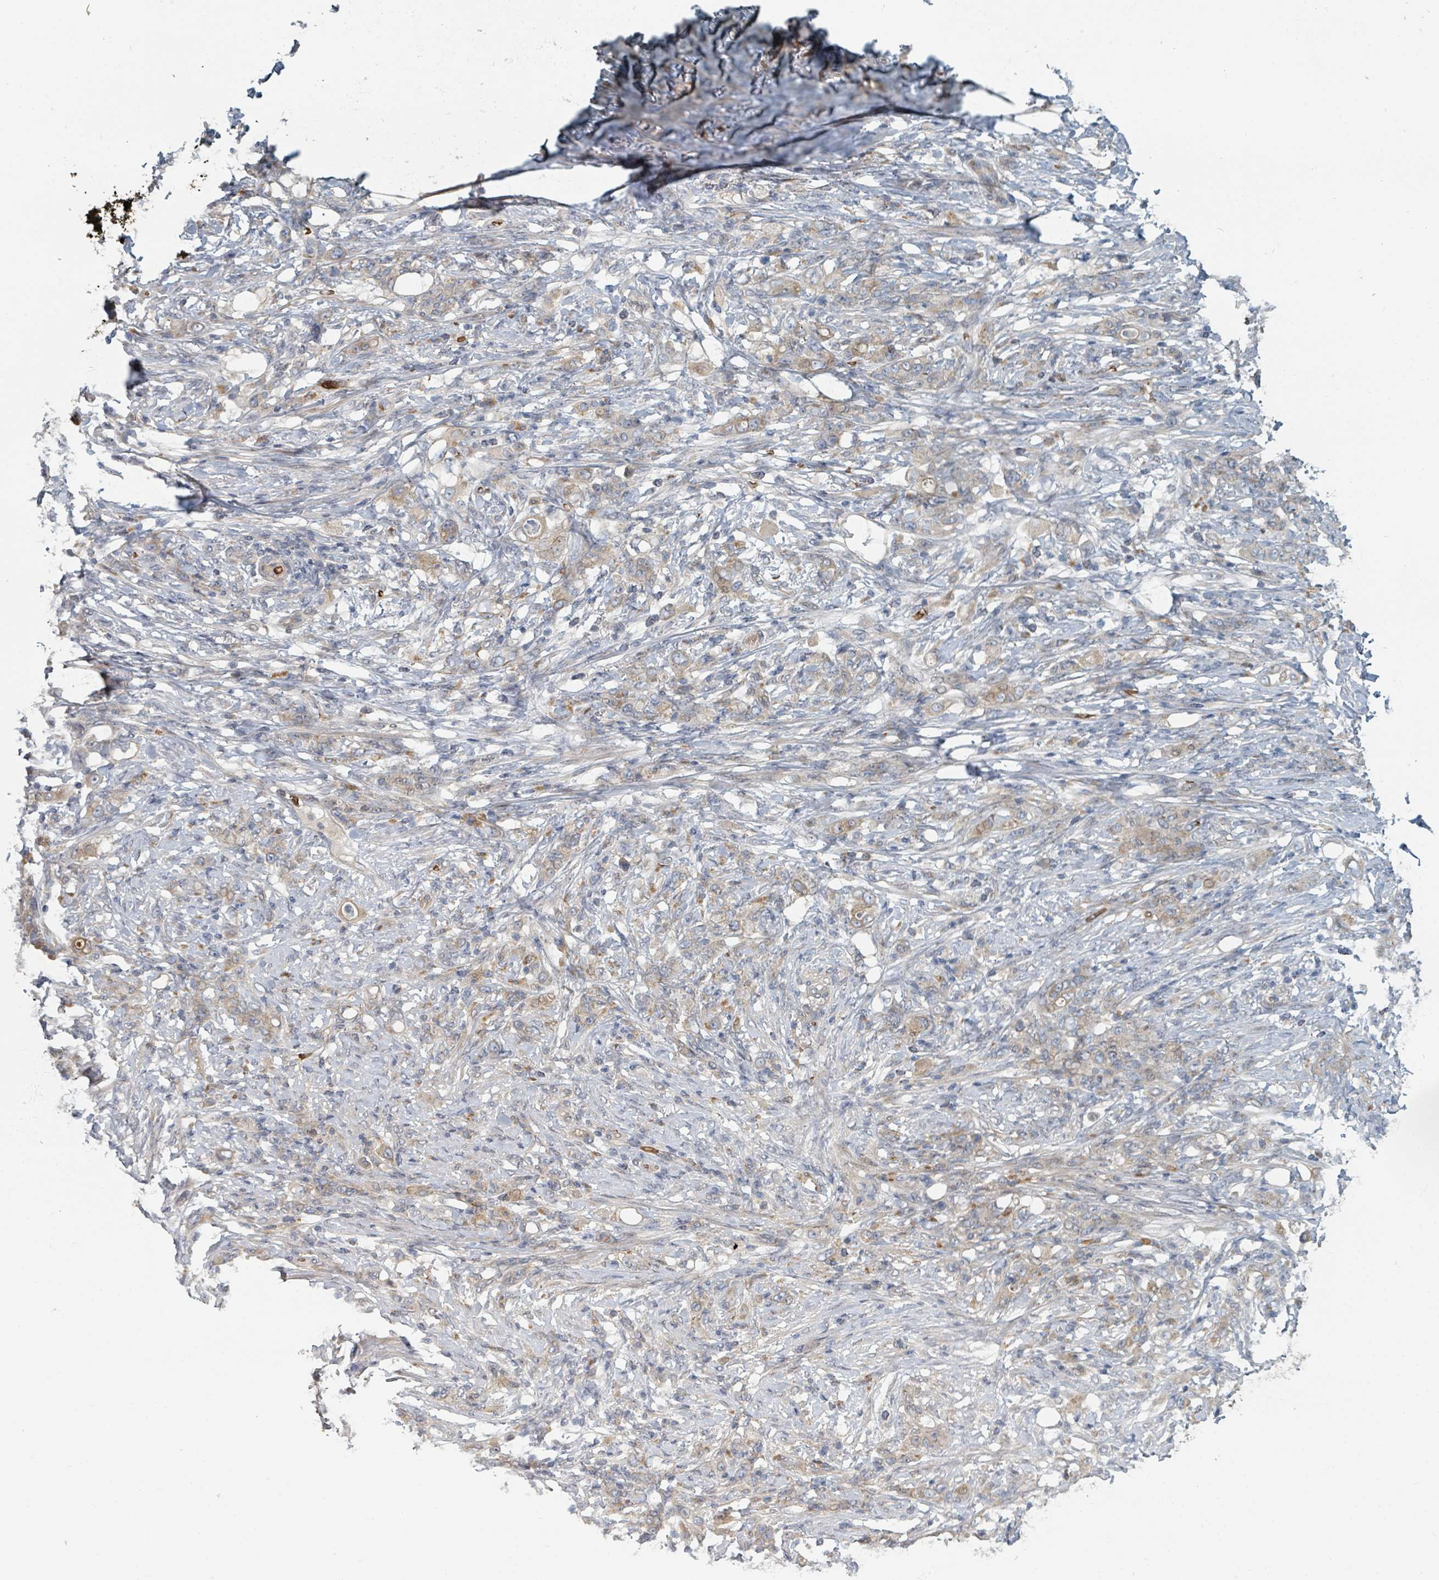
{"staining": {"intensity": "weak", "quantity": "25%-75%", "location": "cytoplasmic/membranous"}, "tissue": "stomach cancer", "cell_type": "Tumor cells", "image_type": "cancer", "snomed": [{"axis": "morphology", "description": "Adenocarcinoma, NOS"}, {"axis": "topography", "description": "Stomach"}], "caption": "Immunohistochemistry of human adenocarcinoma (stomach) shows low levels of weak cytoplasmic/membranous positivity in approximately 25%-75% of tumor cells. (DAB (3,3'-diaminobenzidine) = brown stain, brightfield microscopy at high magnification).", "gene": "TRPC4AP", "patient": {"sex": "female", "age": 79}}